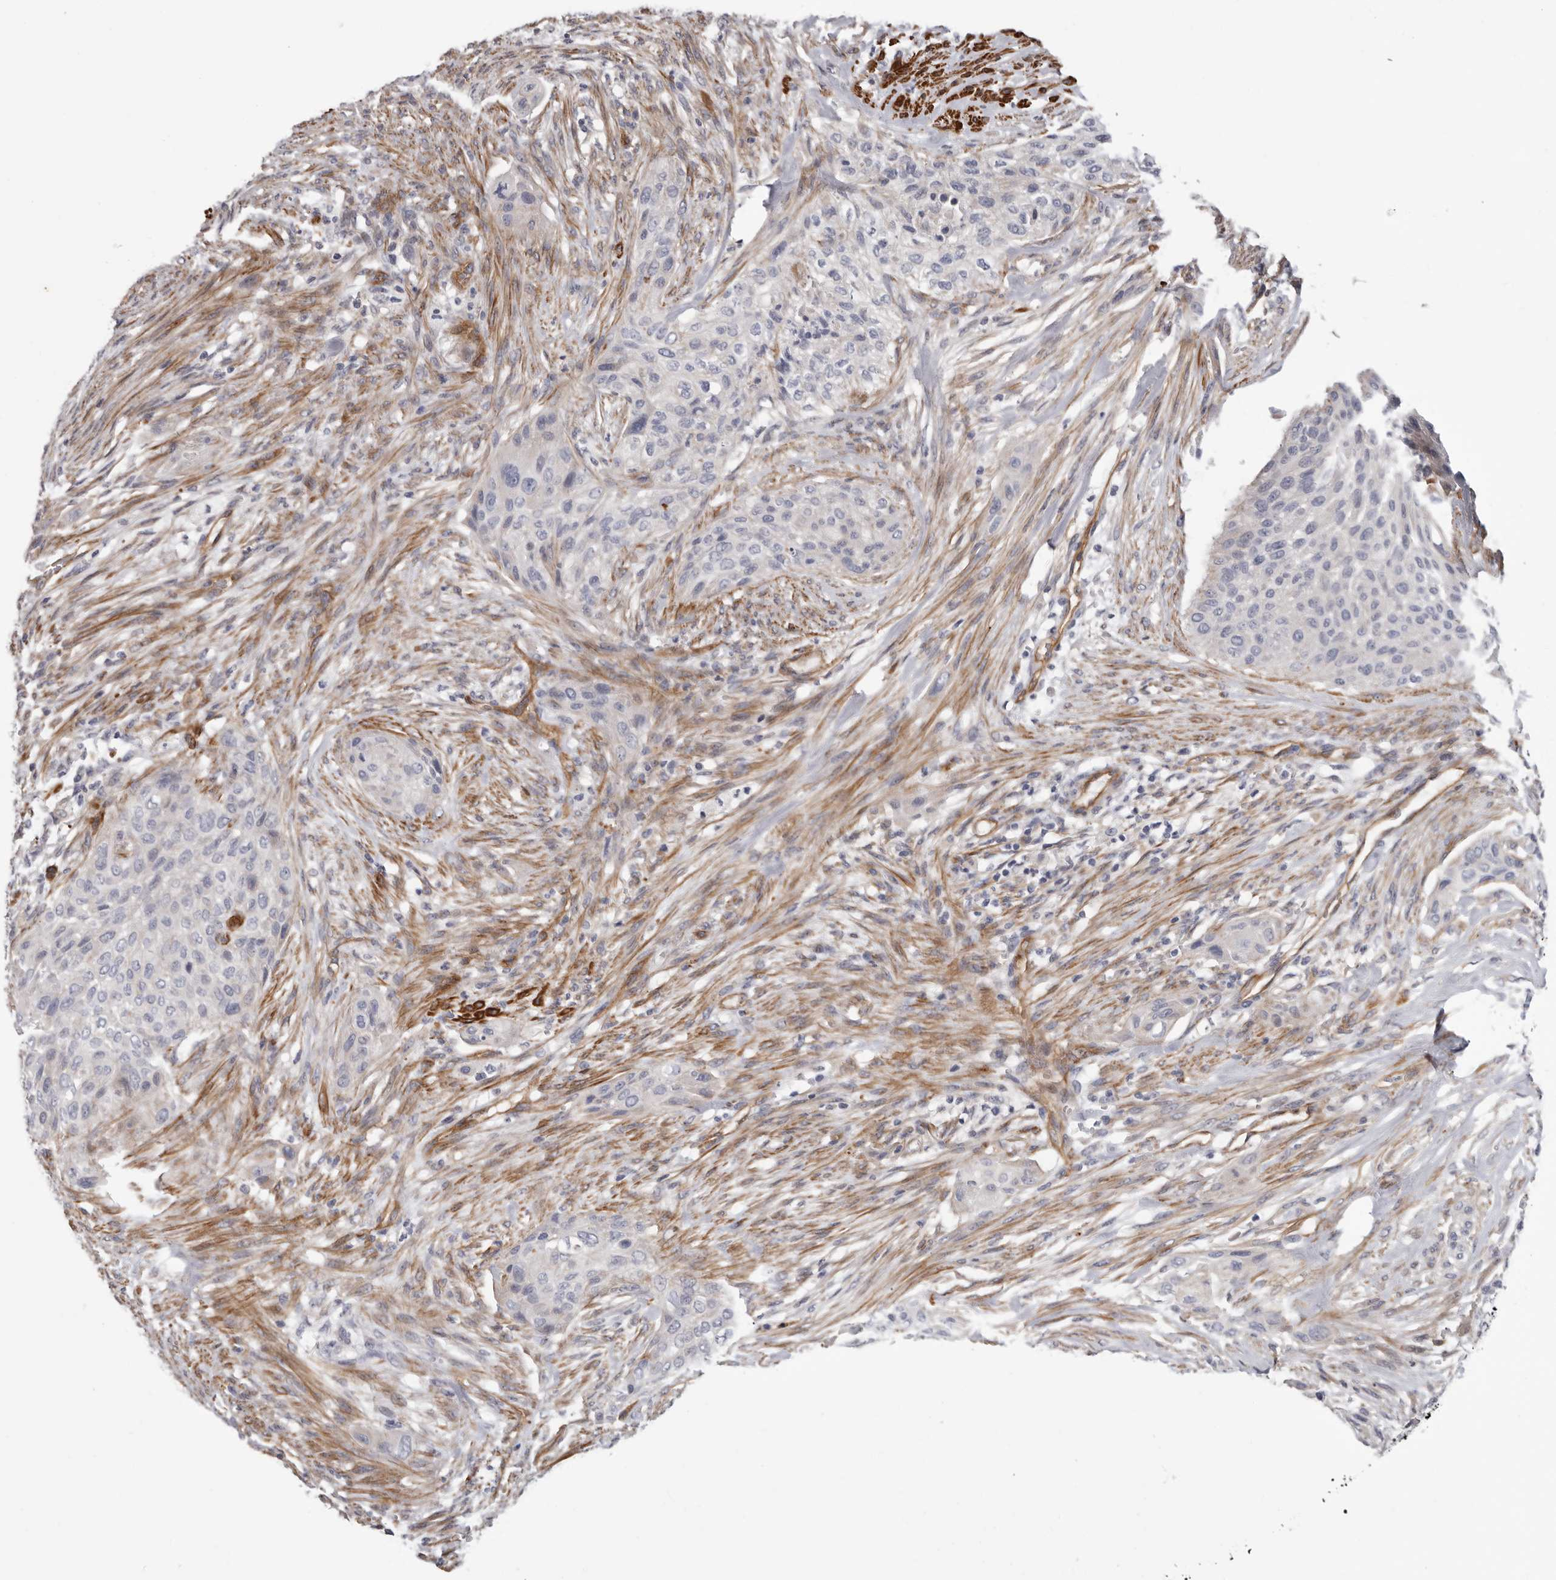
{"staining": {"intensity": "negative", "quantity": "none", "location": "none"}, "tissue": "urothelial cancer", "cell_type": "Tumor cells", "image_type": "cancer", "snomed": [{"axis": "morphology", "description": "Urothelial carcinoma, High grade"}, {"axis": "topography", "description": "Urinary bladder"}], "caption": "Urothelial cancer was stained to show a protein in brown. There is no significant staining in tumor cells. (DAB immunohistochemistry with hematoxylin counter stain).", "gene": "ADGRL4", "patient": {"sex": "male", "age": 35}}